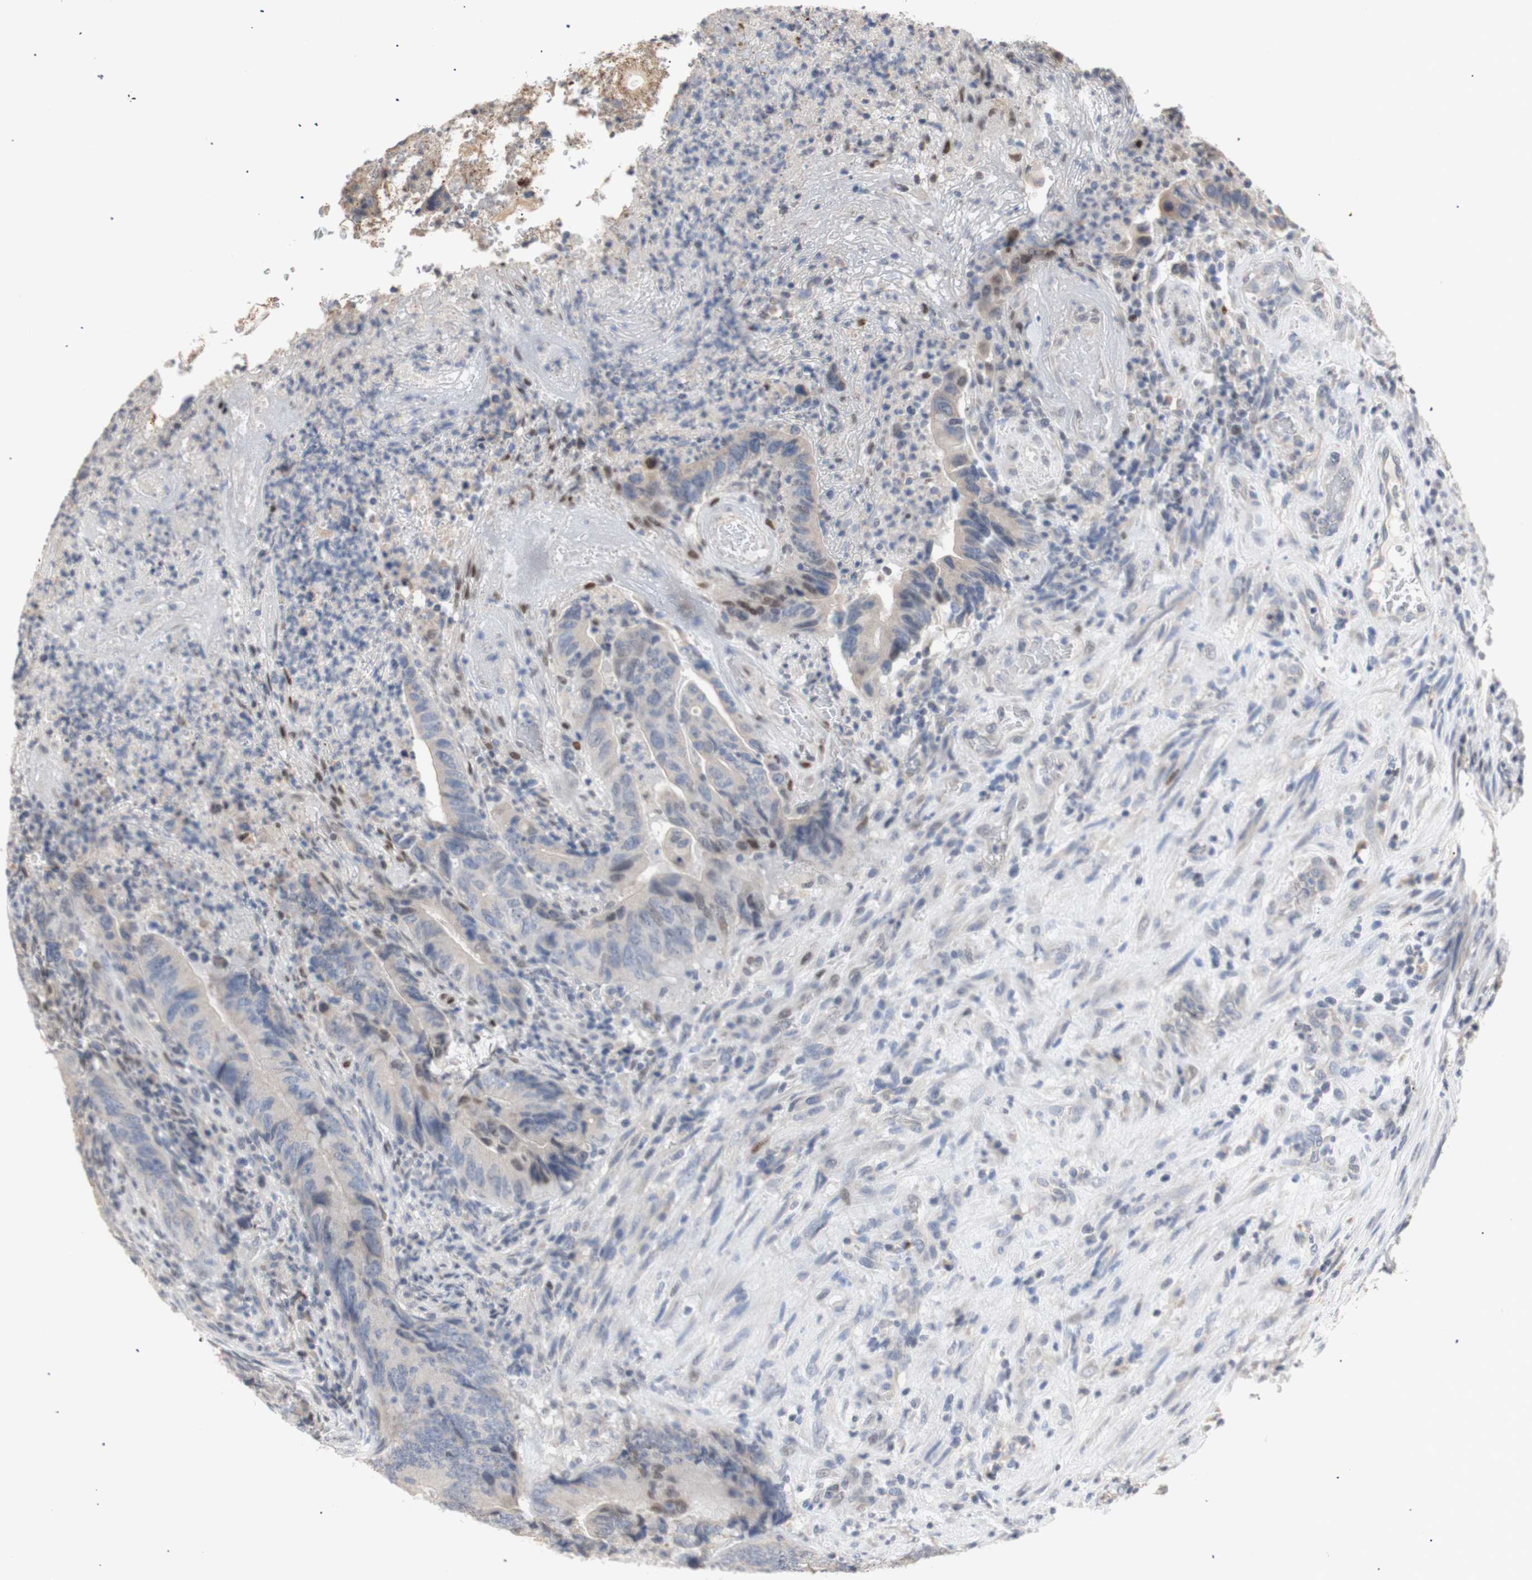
{"staining": {"intensity": "negative", "quantity": "none", "location": "none"}, "tissue": "colorectal cancer", "cell_type": "Tumor cells", "image_type": "cancer", "snomed": [{"axis": "morphology", "description": "Normal tissue, NOS"}, {"axis": "morphology", "description": "Adenocarcinoma, NOS"}, {"axis": "topography", "description": "Colon"}], "caption": "Colorectal cancer was stained to show a protein in brown. There is no significant staining in tumor cells.", "gene": "FOSB", "patient": {"sex": "male", "age": 56}}